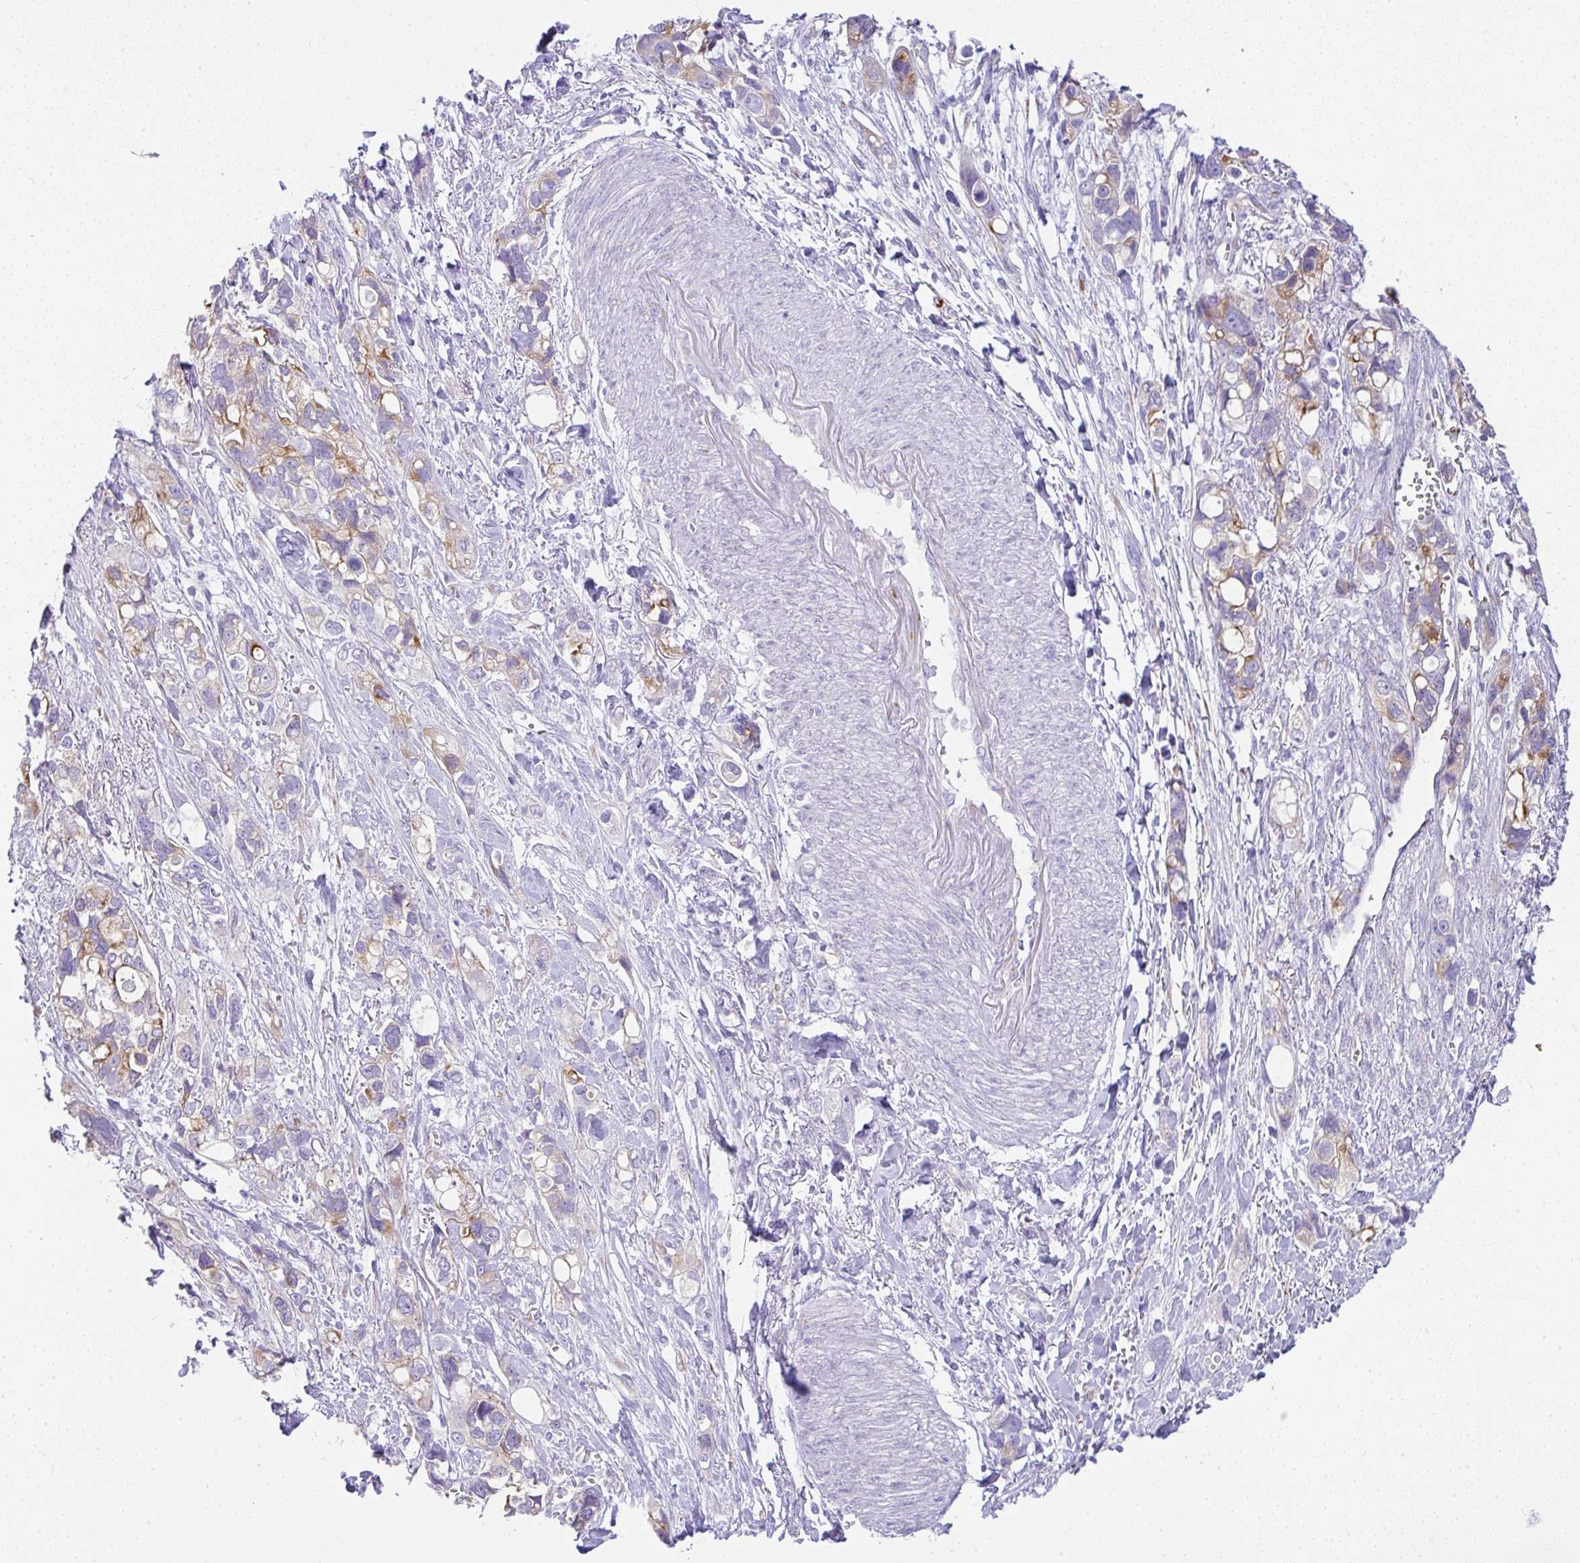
{"staining": {"intensity": "moderate", "quantity": "25%-75%", "location": "cytoplasmic/membranous"}, "tissue": "stomach cancer", "cell_type": "Tumor cells", "image_type": "cancer", "snomed": [{"axis": "morphology", "description": "Adenocarcinoma, NOS"}, {"axis": "topography", "description": "Stomach, upper"}], "caption": "Adenocarcinoma (stomach) stained with DAB immunohistochemistry (IHC) exhibits medium levels of moderate cytoplasmic/membranous positivity in approximately 25%-75% of tumor cells. The staining was performed using DAB, with brown indicating positive protein expression. Nuclei are stained blue with hematoxylin.", "gene": "FAM177A1", "patient": {"sex": "female", "age": 81}}